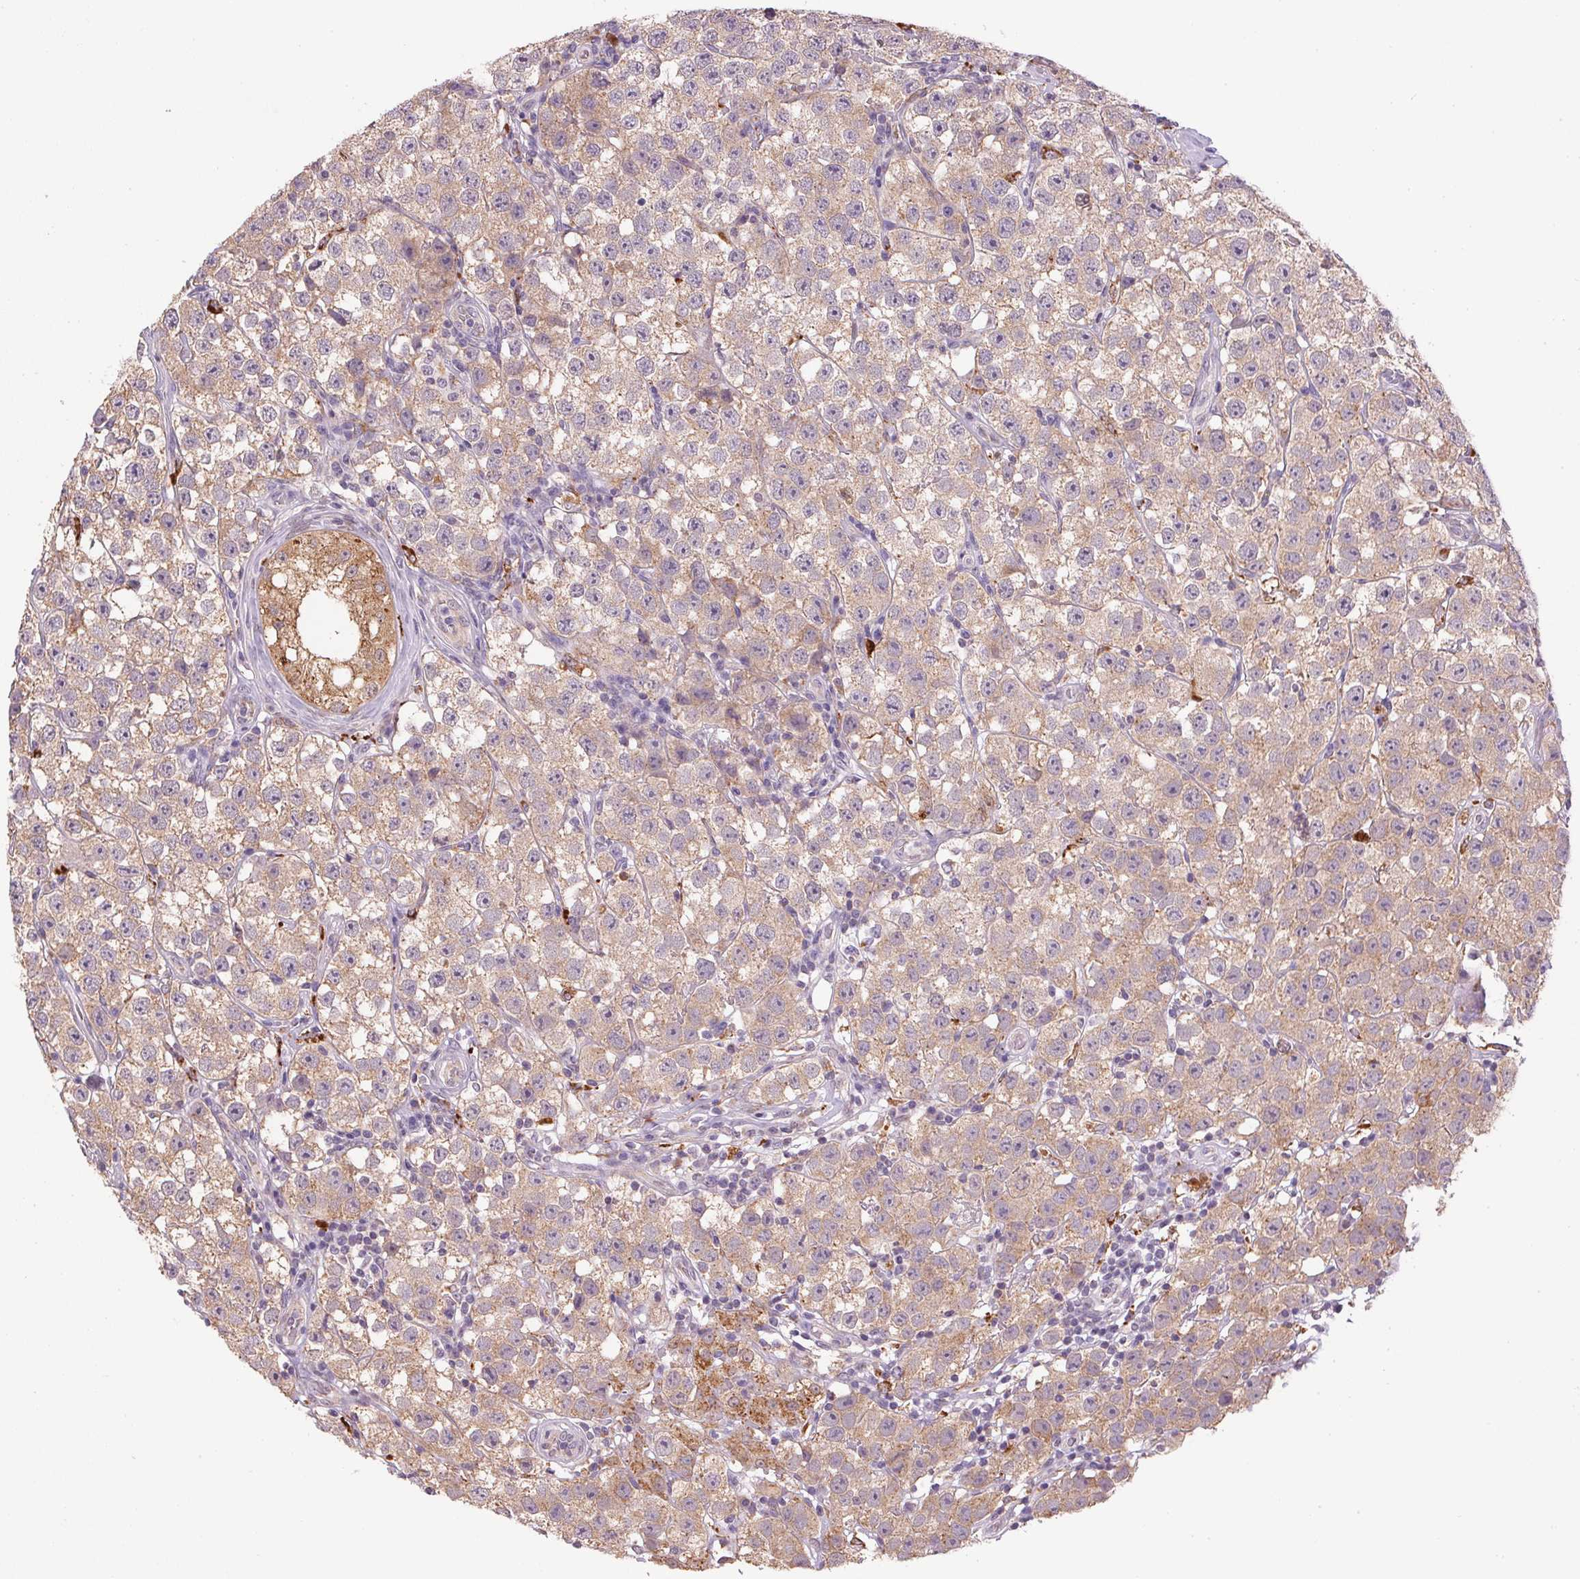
{"staining": {"intensity": "weak", "quantity": ">75%", "location": "cytoplasmic/membranous"}, "tissue": "testis cancer", "cell_type": "Tumor cells", "image_type": "cancer", "snomed": [{"axis": "morphology", "description": "Seminoma, NOS"}, {"axis": "topography", "description": "Testis"}], "caption": "Testis cancer (seminoma) was stained to show a protein in brown. There is low levels of weak cytoplasmic/membranous staining in approximately >75% of tumor cells.", "gene": "ADH5", "patient": {"sex": "male", "age": 34}}